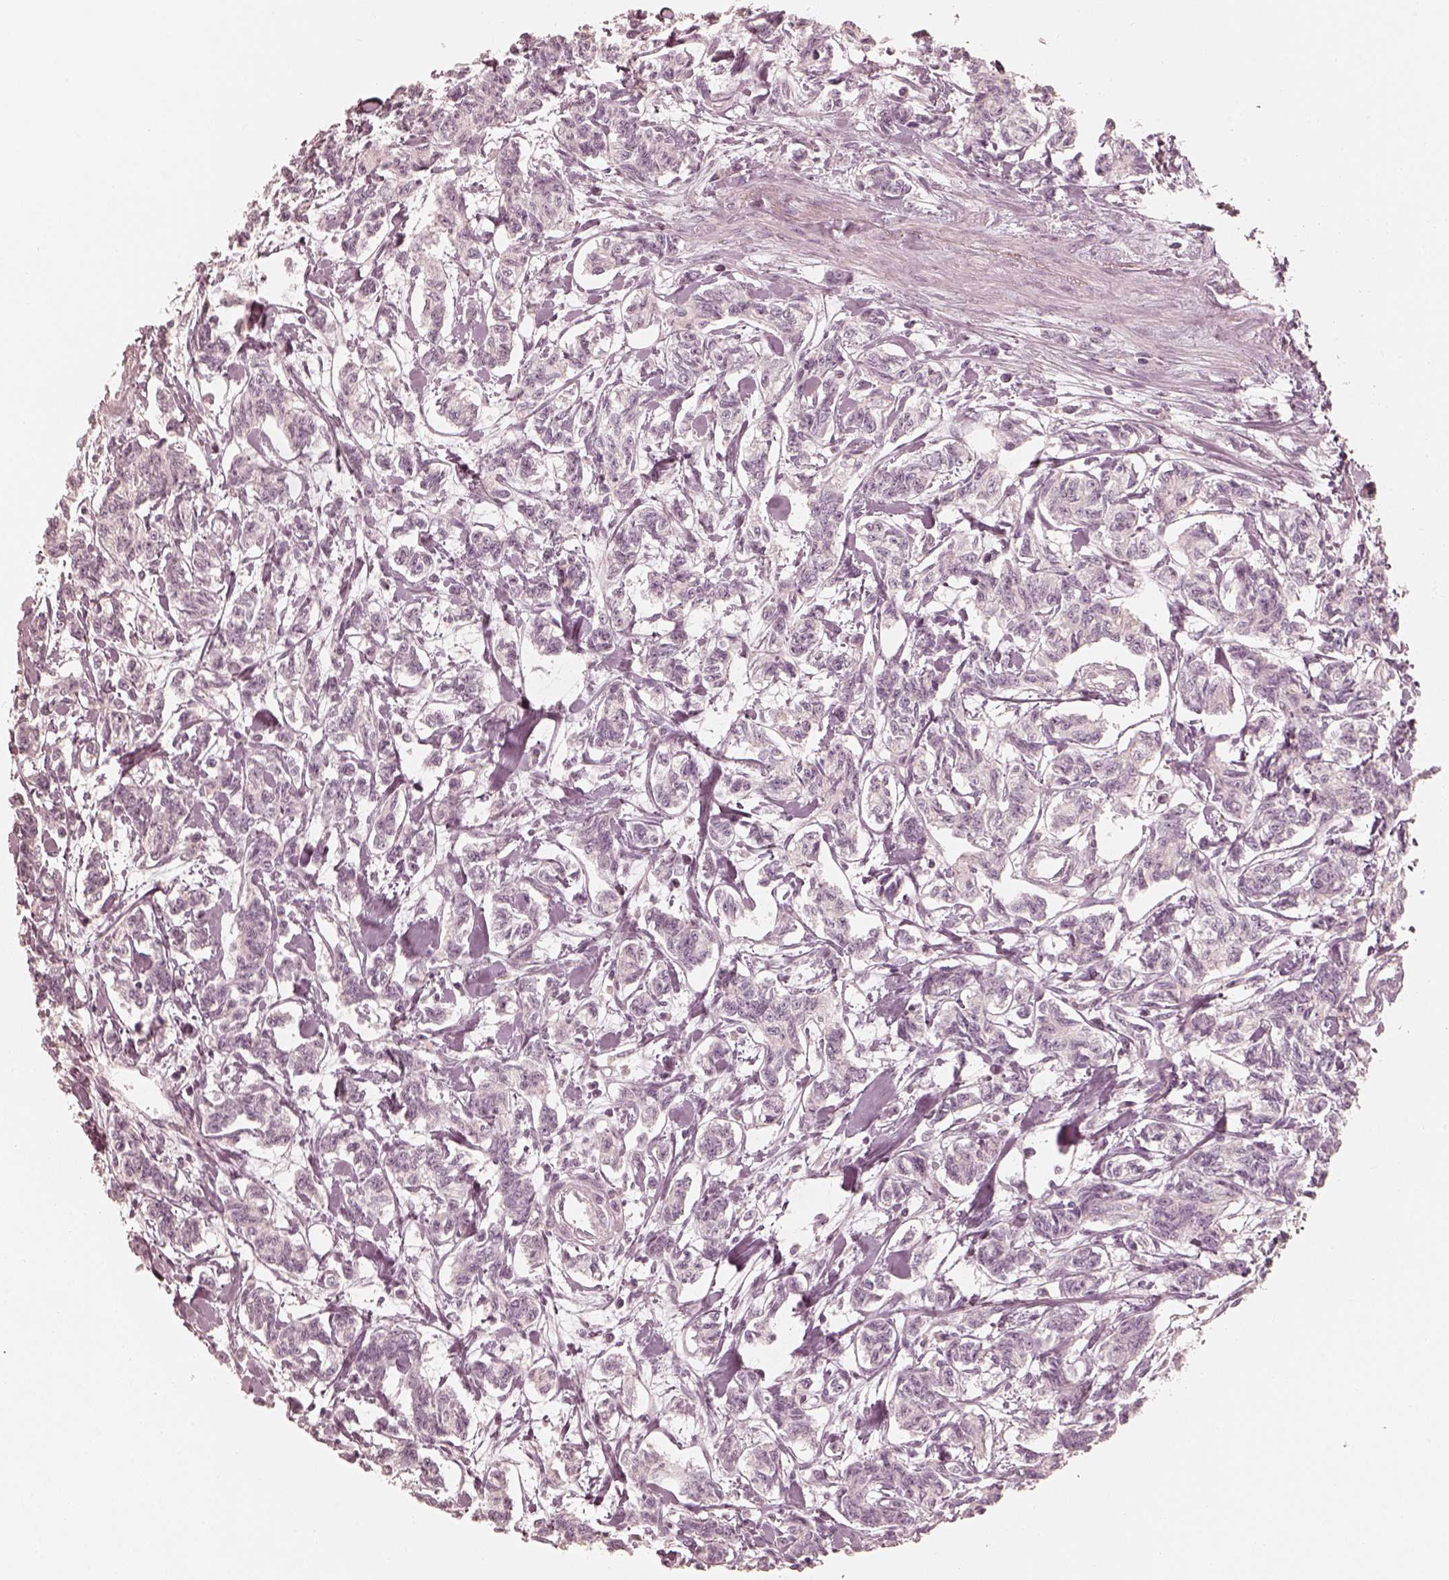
{"staining": {"intensity": "negative", "quantity": "none", "location": "none"}, "tissue": "carcinoid", "cell_type": "Tumor cells", "image_type": "cancer", "snomed": [{"axis": "morphology", "description": "Carcinoid, malignant, NOS"}, {"axis": "topography", "description": "Kidney"}], "caption": "IHC photomicrograph of human carcinoid stained for a protein (brown), which displays no staining in tumor cells.", "gene": "FMNL2", "patient": {"sex": "female", "age": 41}}